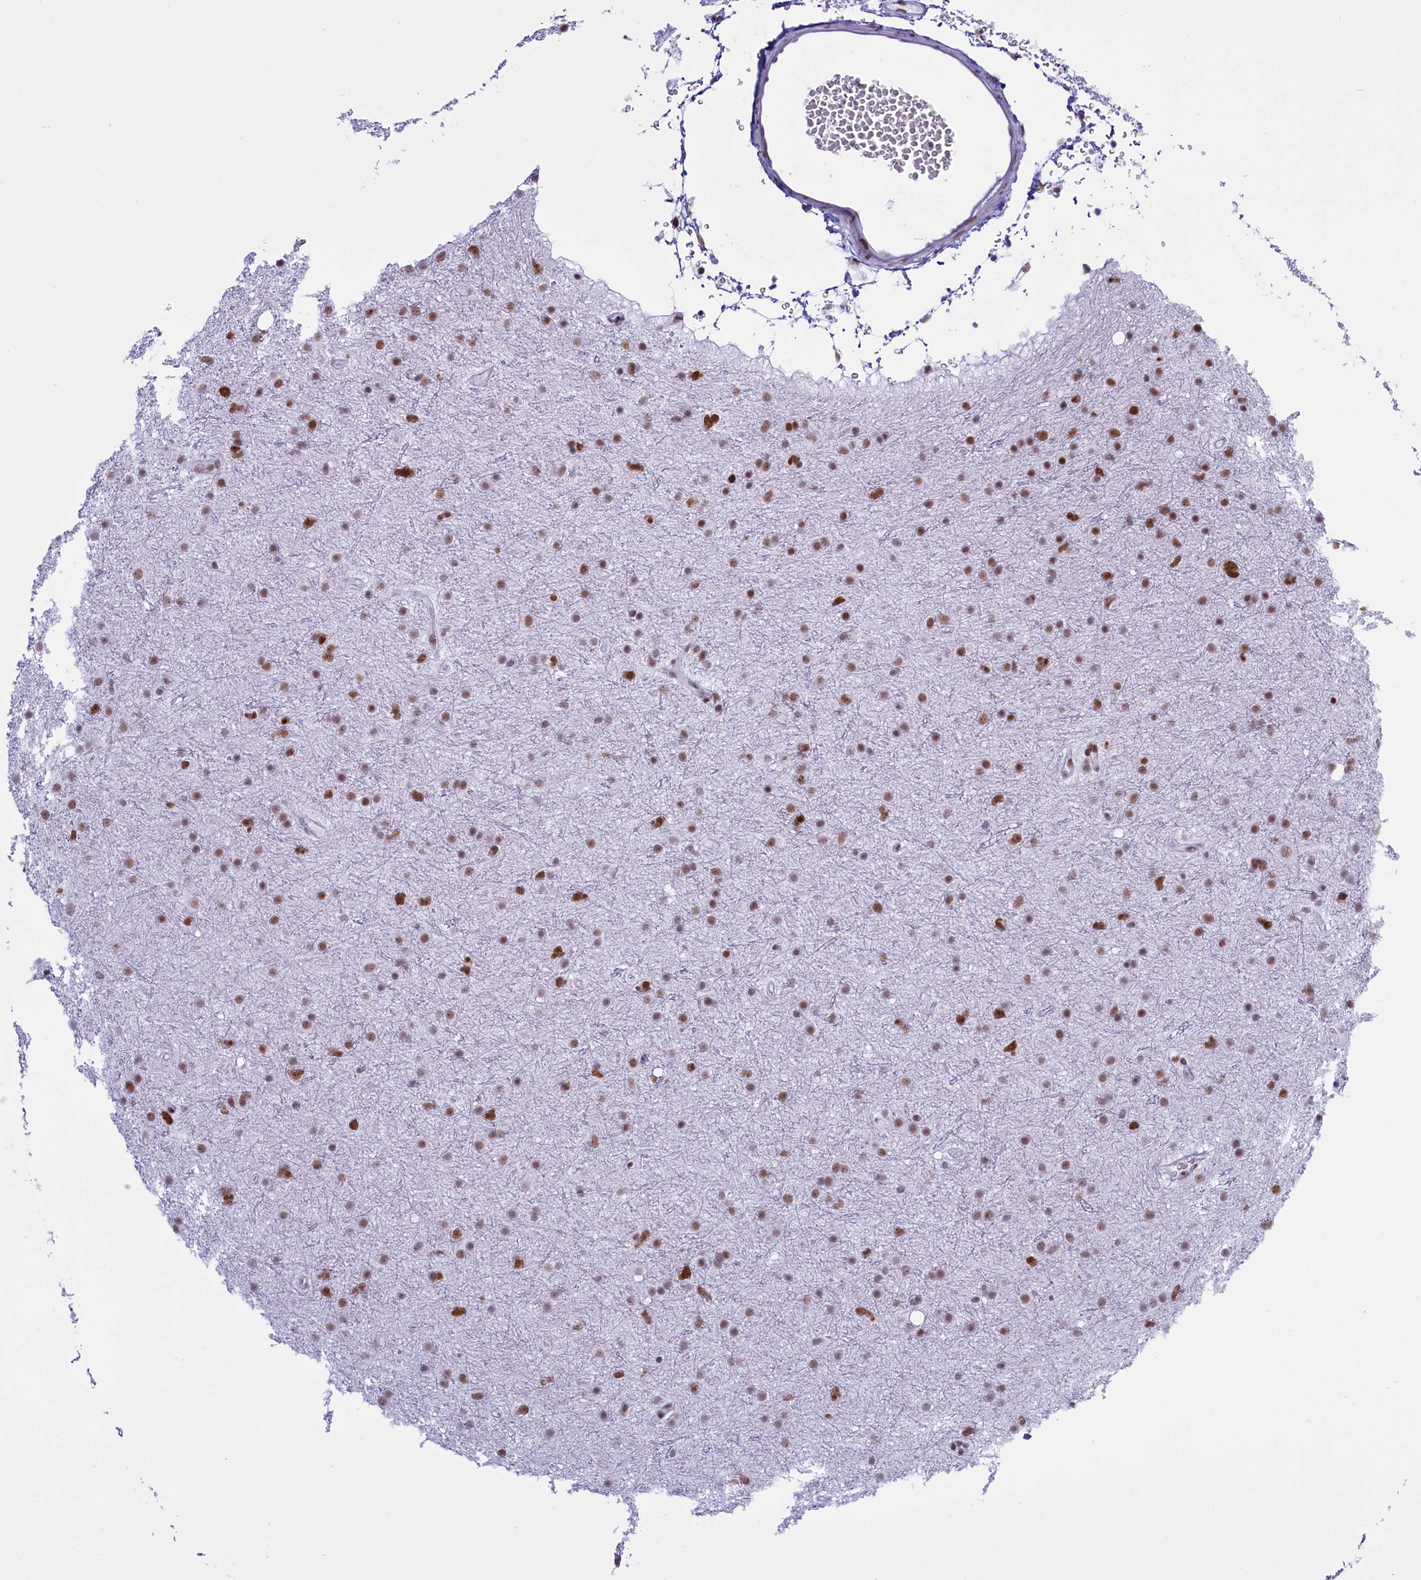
{"staining": {"intensity": "moderate", "quantity": ">75%", "location": "nuclear"}, "tissue": "glioma", "cell_type": "Tumor cells", "image_type": "cancer", "snomed": [{"axis": "morphology", "description": "Glioma, malignant, Low grade"}, {"axis": "topography", "description": "Cerebral cortex"}], "caption": "IHC histopathology image of neoplastic tissue: glioma stained using immunohistochemistry (IHC) shows medium levels of moderate protein expression localized specifically in the nuclear of tumor cells, appearing as a nuclear brown color.", "gene": "RPS6KB1", "patient": {"sex": "female", "age": 39}}